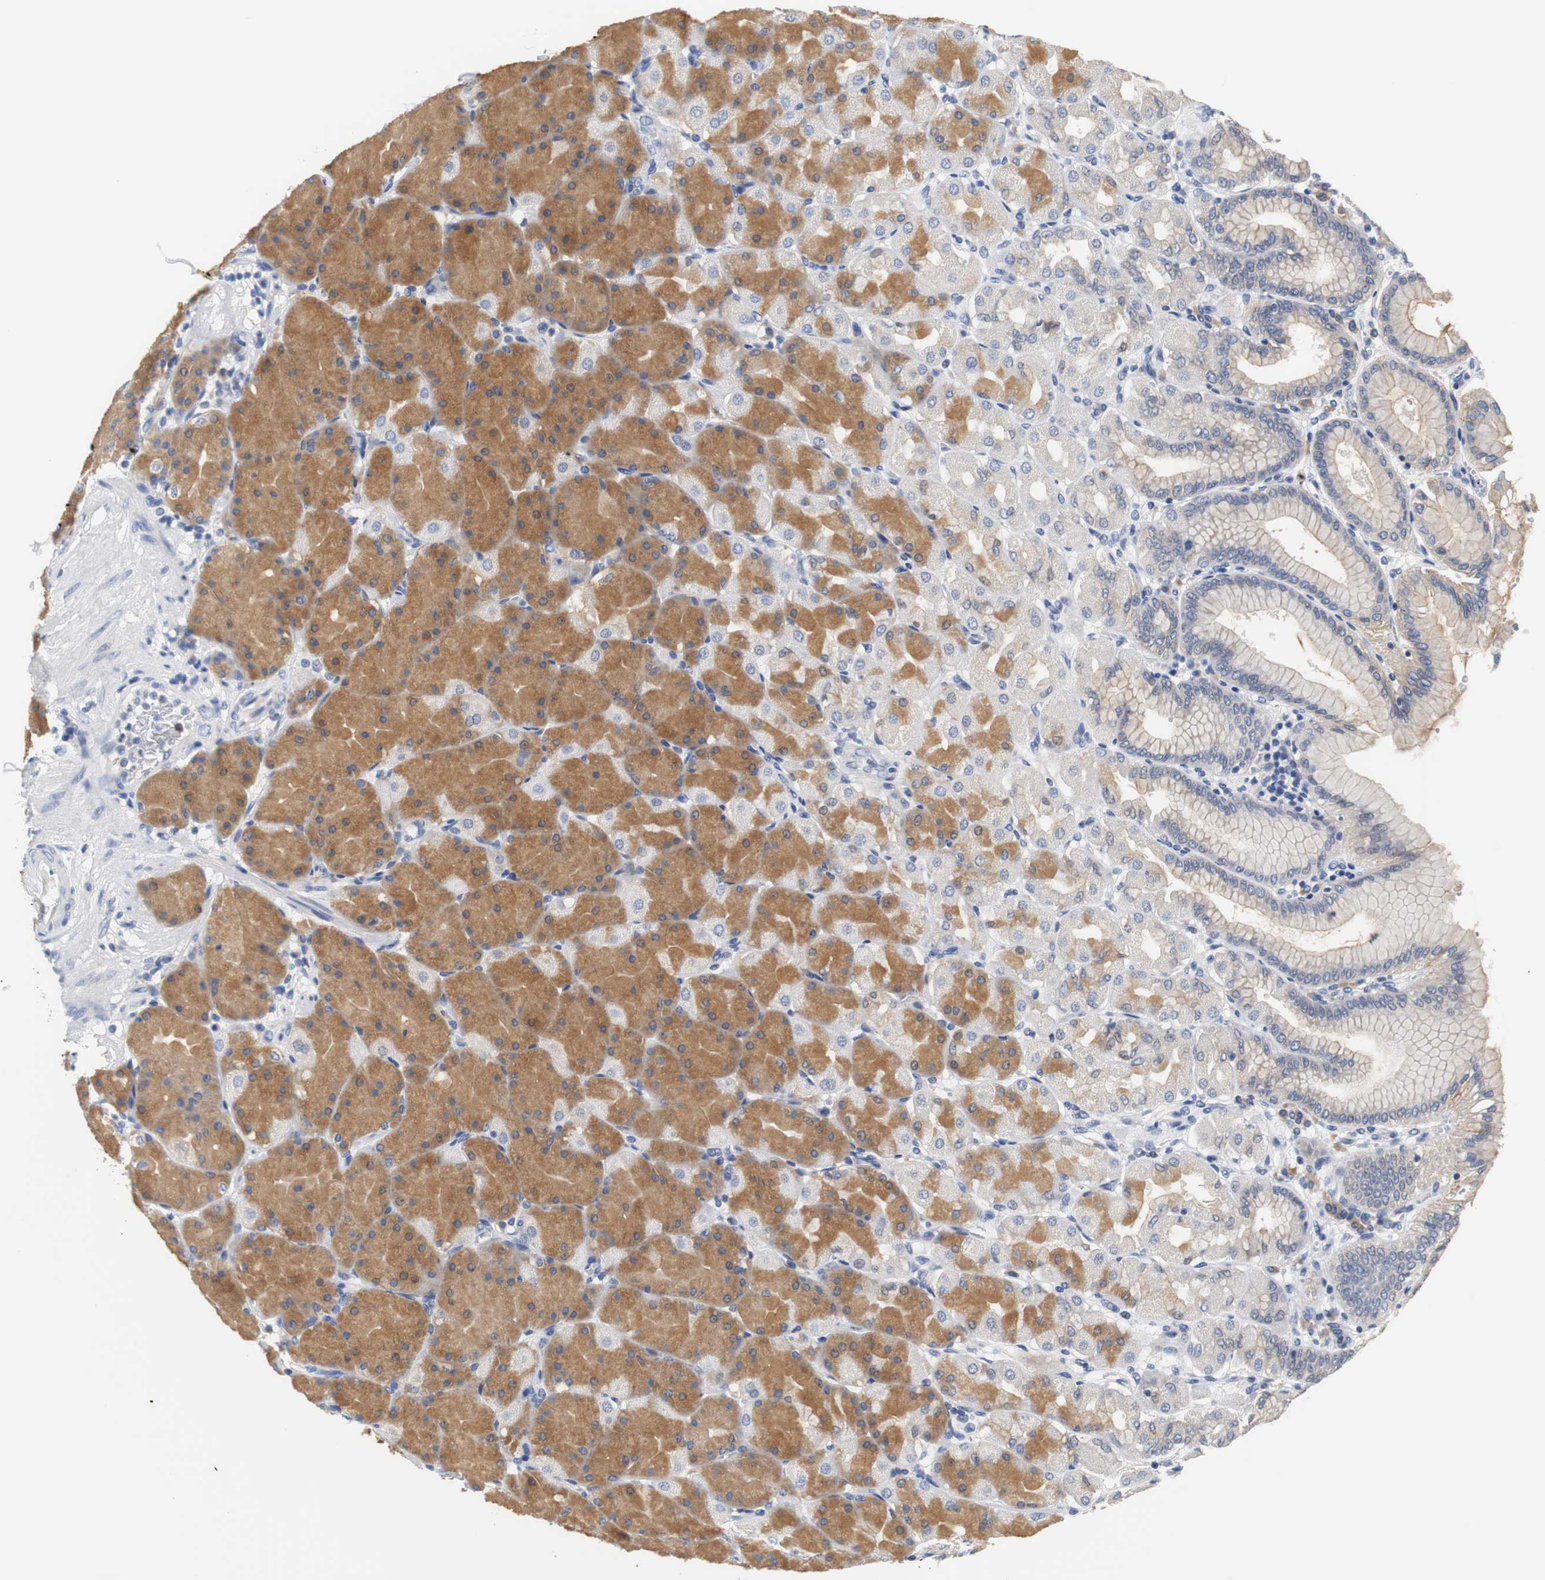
{"staining": {"intensity": "moderate", "quantity": "25%-75%", "location": "cytoplasmic/membranous"}, "tissue": "stomach", "cell_type": "Glandular cells", "image_type": "normal", "snomed": [{"axis": "morphology", "description": "Normal tissue, NOS"}, {"axis": "topography", "description": "Stomach, upper"}], "caption": "IHC staining of normal stomach, which shows medium levels of moderate cytoplasmic/membranous positivity in about 25%-75% of glandular cells indicating moderate cytoplasmic/membranous protein positivity. The staining was performed using DAB (brown) for protein detection and nuclei were counterstained in hematoxylin (blue).", "gene": "PCK1", "patient": {"sex": "female", "age": 56}}